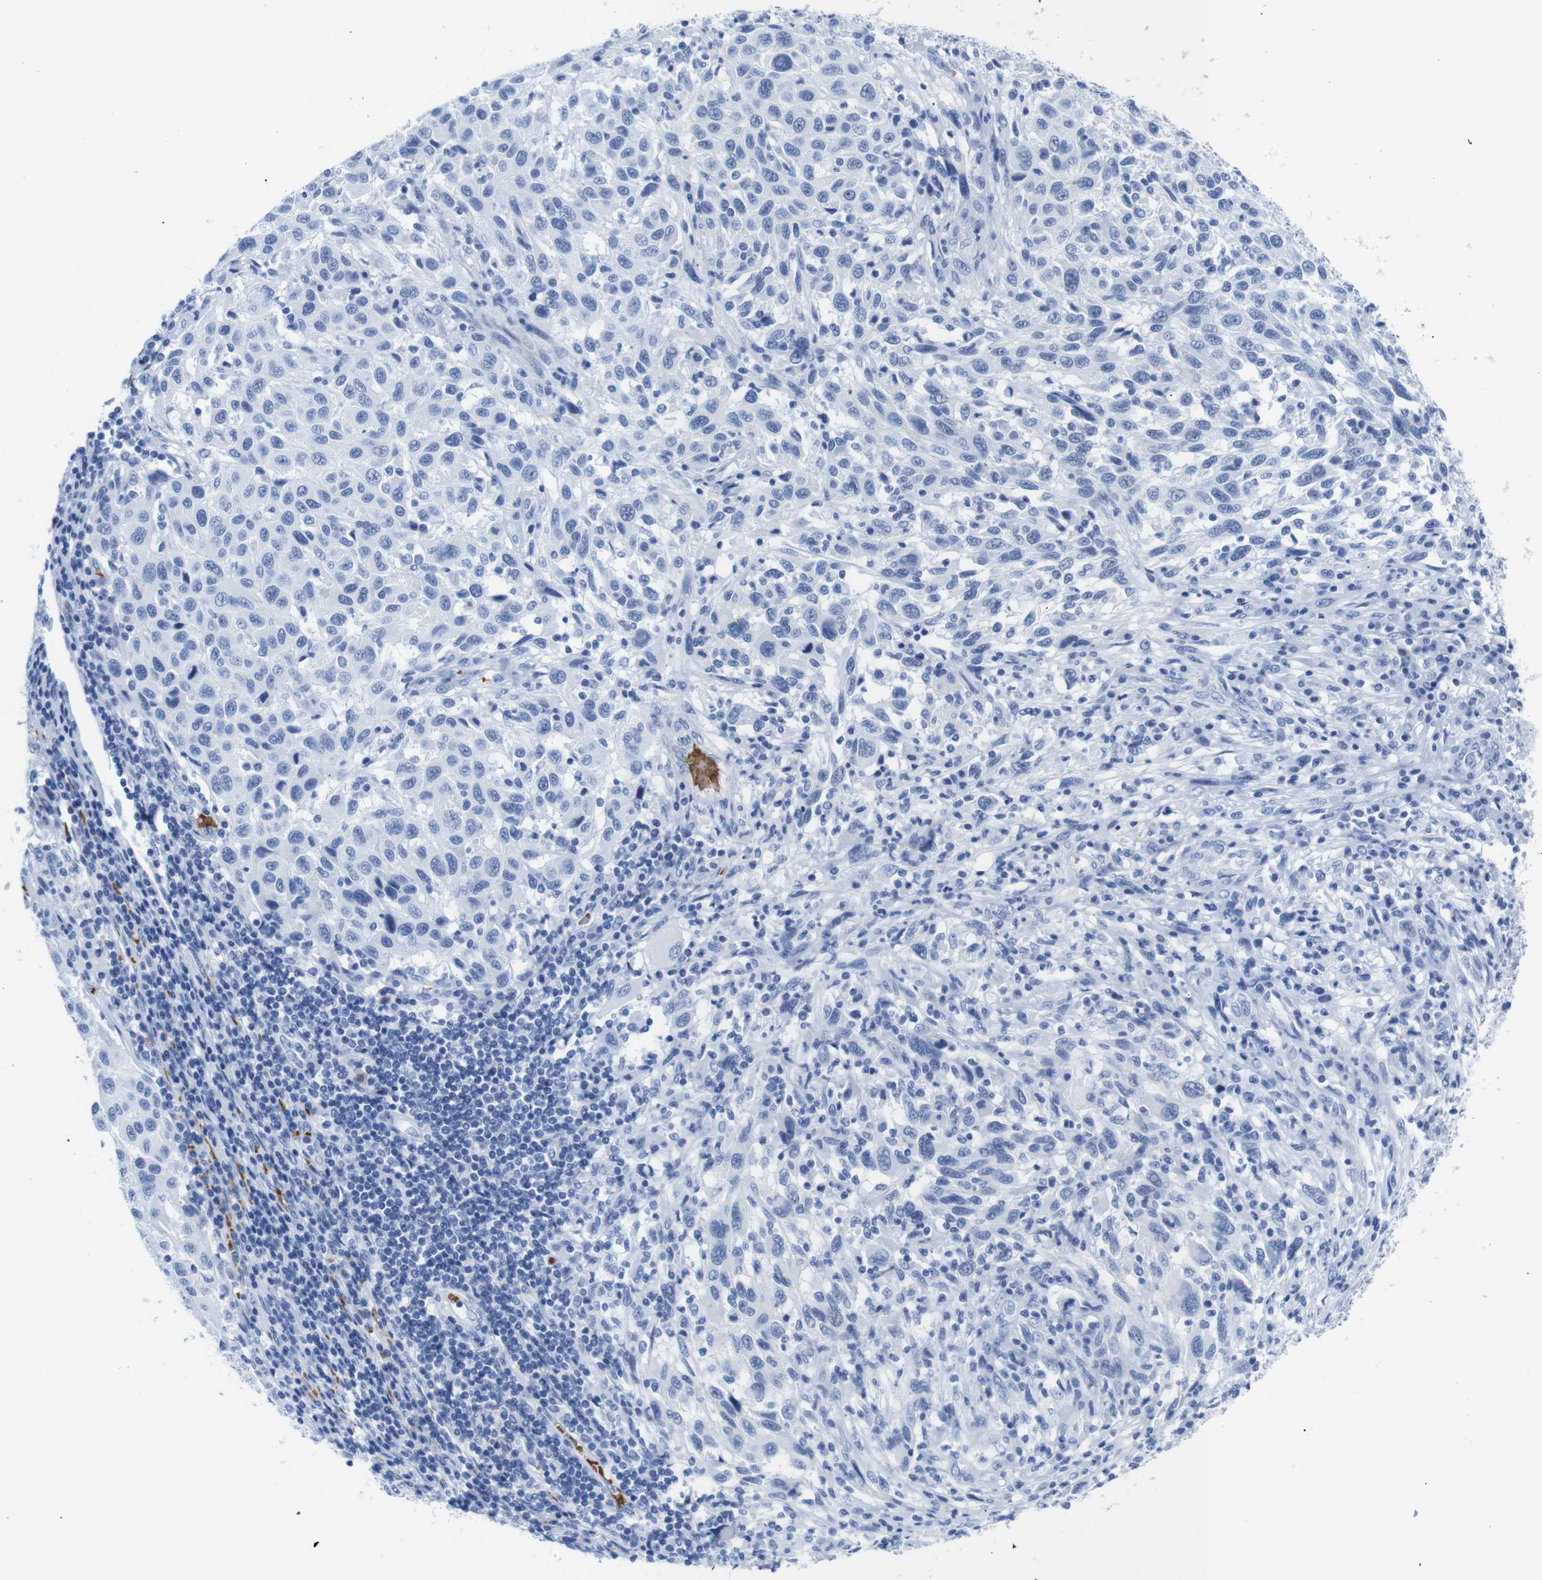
{"staining": {"intensity": "negative", "quantity": "none", "location": "none"}, "tissue": "melanoma", "cell_type": "Tumor cells", "image_type": "cancer", "snomed": [{"axis": "morphology", "description": "Malignant melanoma, Metastatic site"}, {"axis": "topography", "description": "Lymph node"}], "caption": "Tumor cells are negative for protein expression in human malignant melanoma (metastatic site). The staining was performed using DAB to visualize the protein expression in brown, while the nuclei were stained in blue with hematoxylin (Magnification: 20x).", "gene": "ERVMER34-1", "patient": {"sex": "male", "age": 61}}